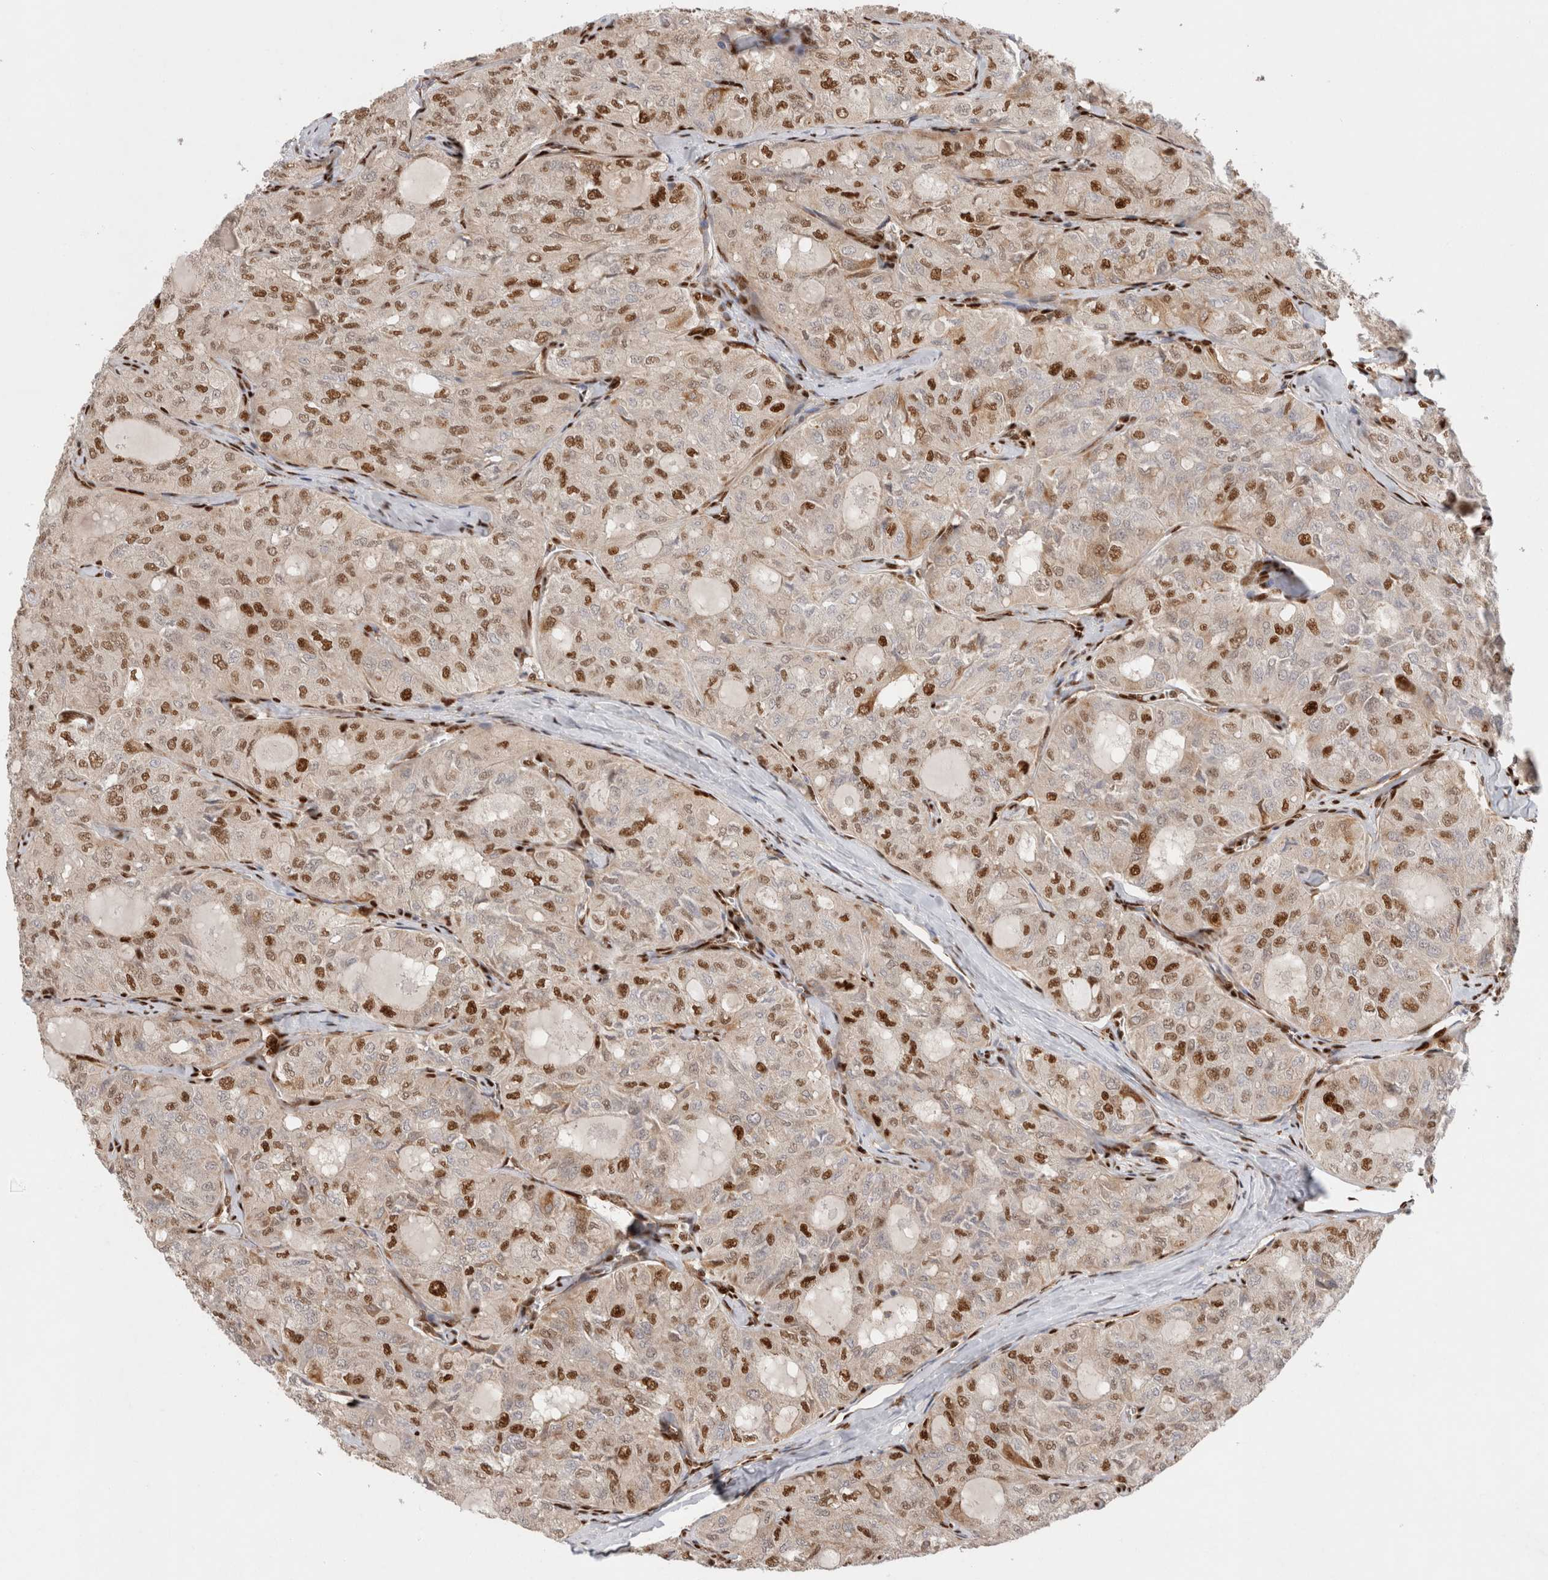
{"staining": {"intensity": "moderate", "quantity": ">75%", "location": "nuclear"}, "tissue": "thyroid cancer", "cell_type": "Tumor cells", "image_type": "cancer", "snomed": [{"axis": "morphology", "description": "Follicular adenoma carcinoma, NOS"}, {"axis": "topography", "description": "Thyroid gland"}], "caption": "Thyroid cancer was stained to show a protein in brown. There is medium levels of moderate nuclear positivity in approximately >75% of tumor cells.", "gene": "TCF4", "patient": {"sex": "male", "age": 75}}